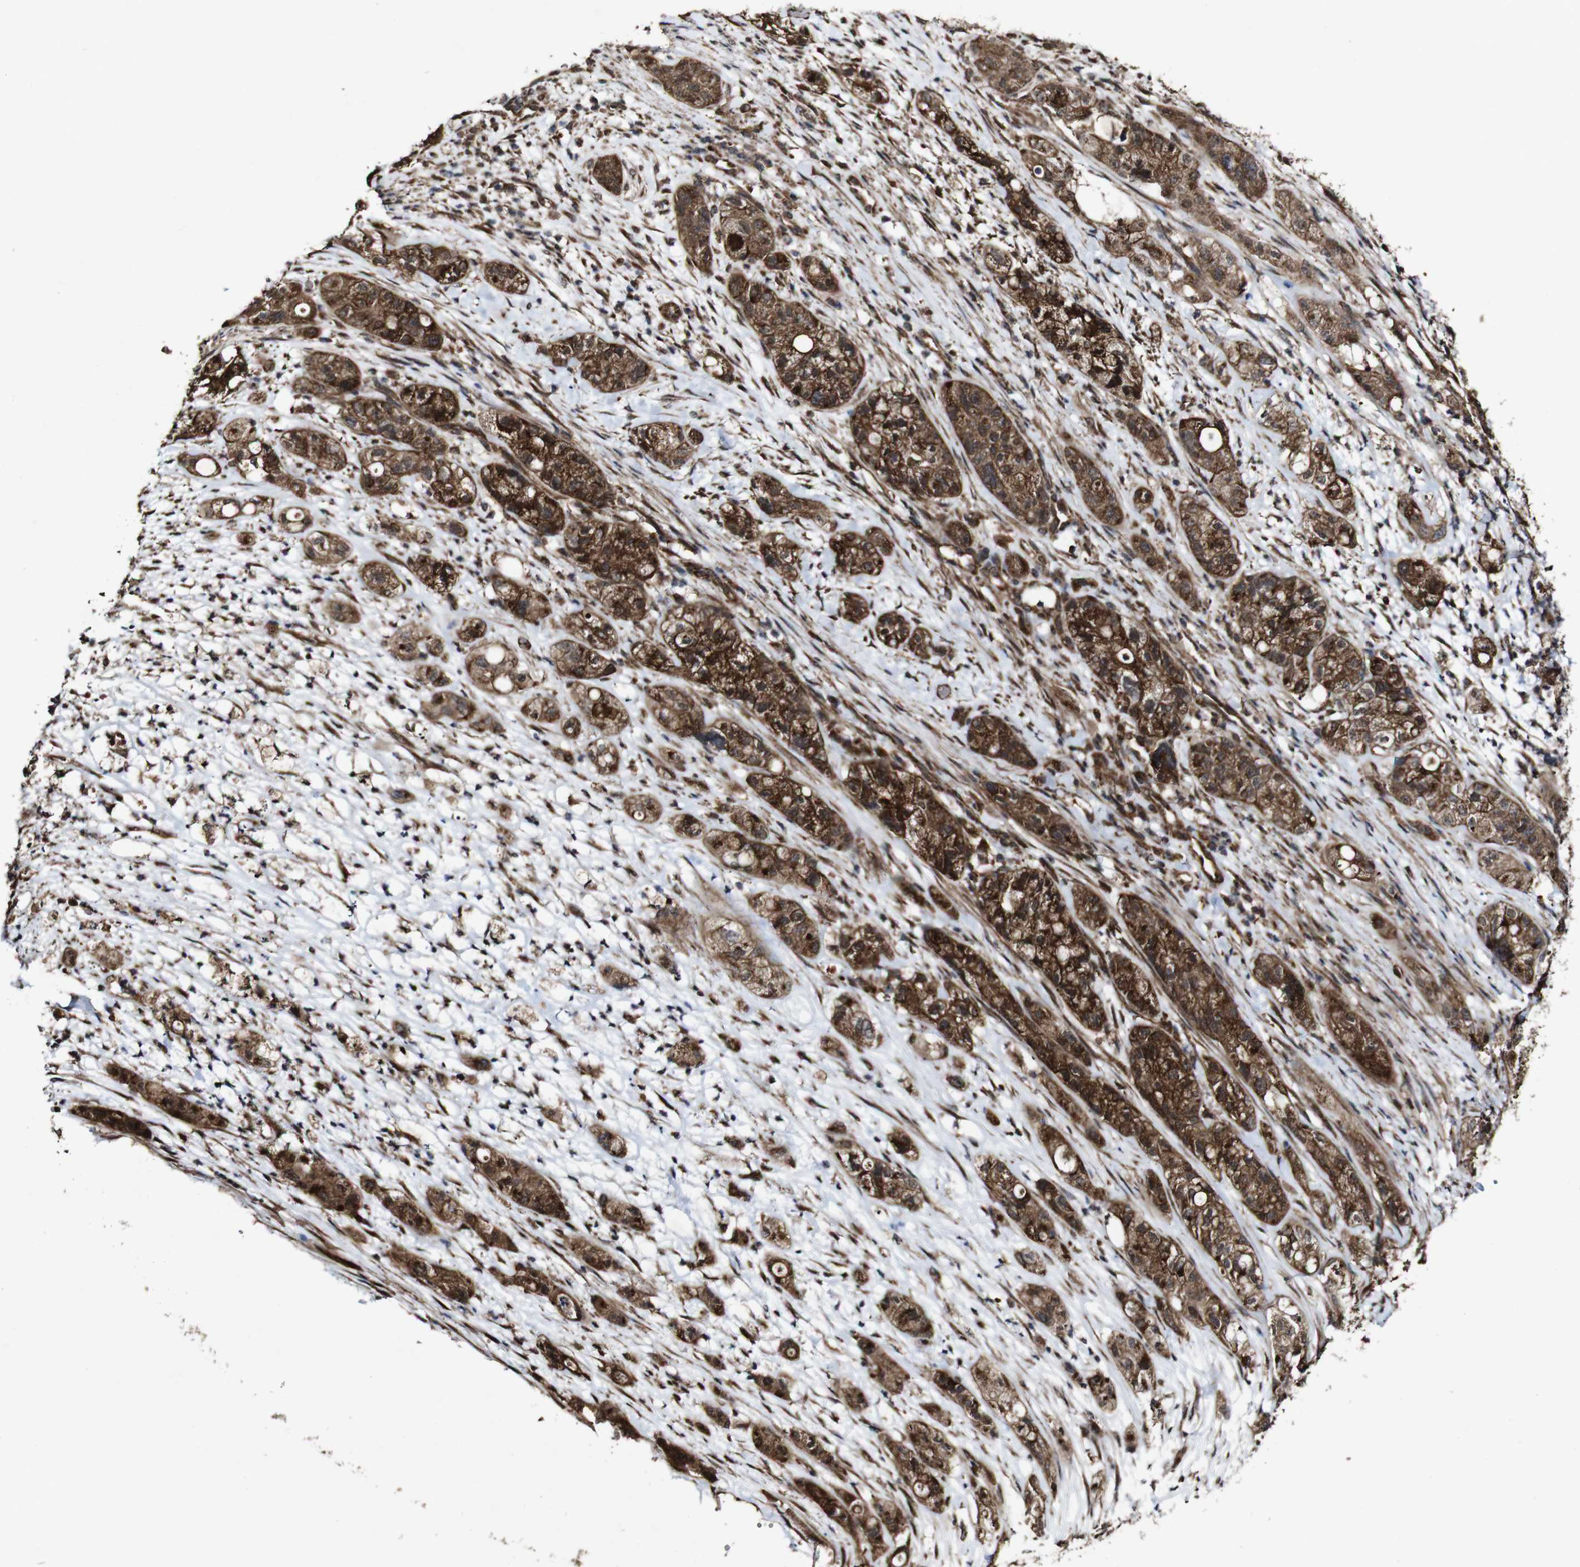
{"staining": {"intensity": "strong", "quantity": ">75%", "location": "cytoplasmic/membranous"}, "tissue": "pancreatic cancer", "cell_type": "Tumor cells", "image_type": "cancer", "snomed": [{"axis": "morphology", "description": "Adenocarcinoma, NOS"}, {"axis": "topography", "description": "Pancreas"}], "caption": "Immunohistochemistry of human pancreatic cancer exhibits high levels of strong cytoplasmic/membranous positivity in about >75% of tumor cells. Immunohistochemistry (ihc) stains the protein in brown and the nuclei are stained blue.", "gene": "BTN3A3", "patient": {"sex": "female", "age": 78}}